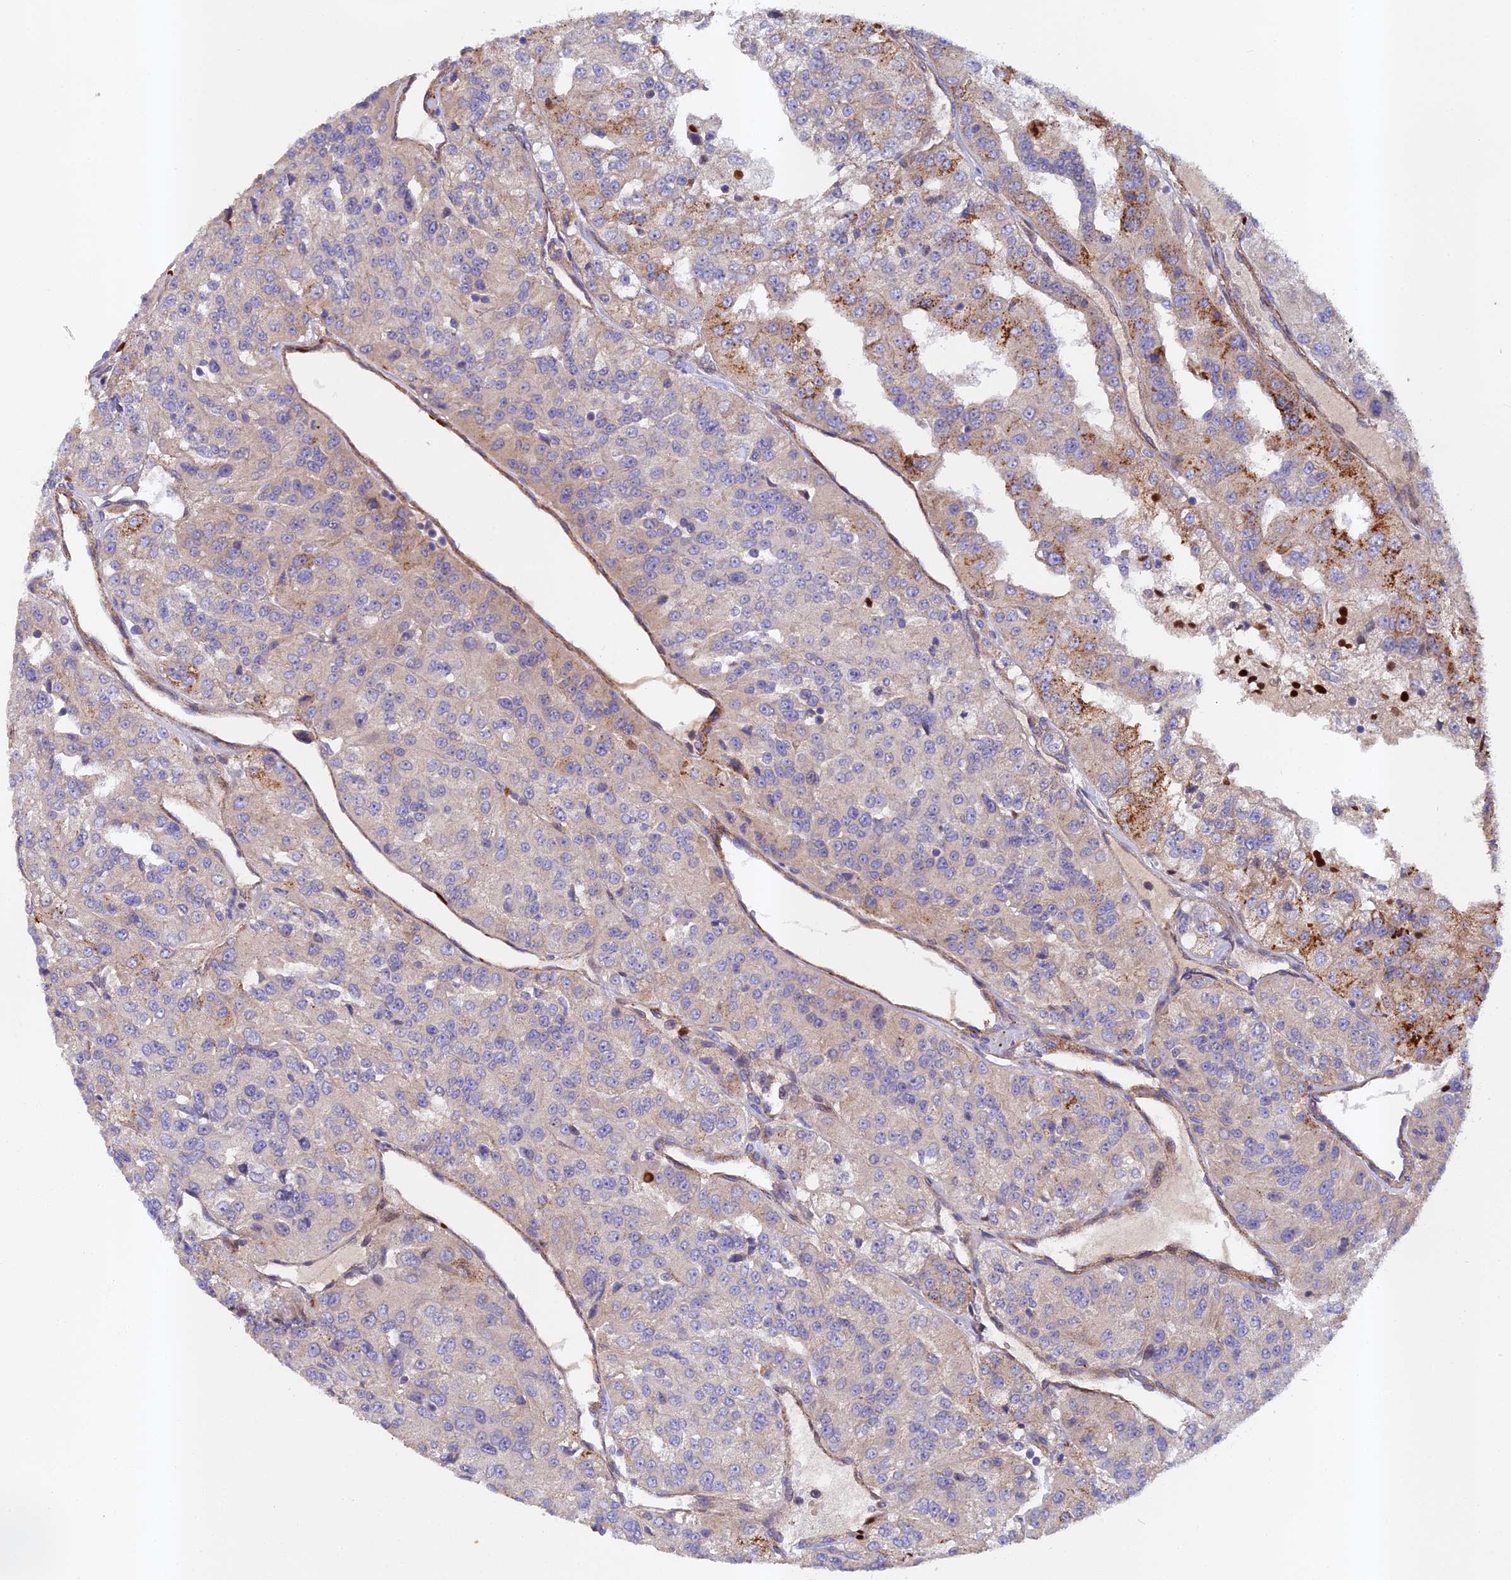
{"staining": {"intensity": "weak", "quantity": "25%-75%", "location": "cytoplasmic/membranous"}, "tissue": "renal cancer", "cell_type": "Tumor cells", "image_type": "cancer", "snomed": [{"axis": "morphology", "description": "Adenocarcinoma, NOS"}, {"axis": "topography", "description": "Kidney"}], "caption": "This image reveals immunohistochemistry staining of renal adenocarcinoma, with low weak cytoplasmic/membranous expression in about 25%-75% of tumor cells.", "gene": "RALGAPA2", "patient": {"sex": "female", "age": 63}}